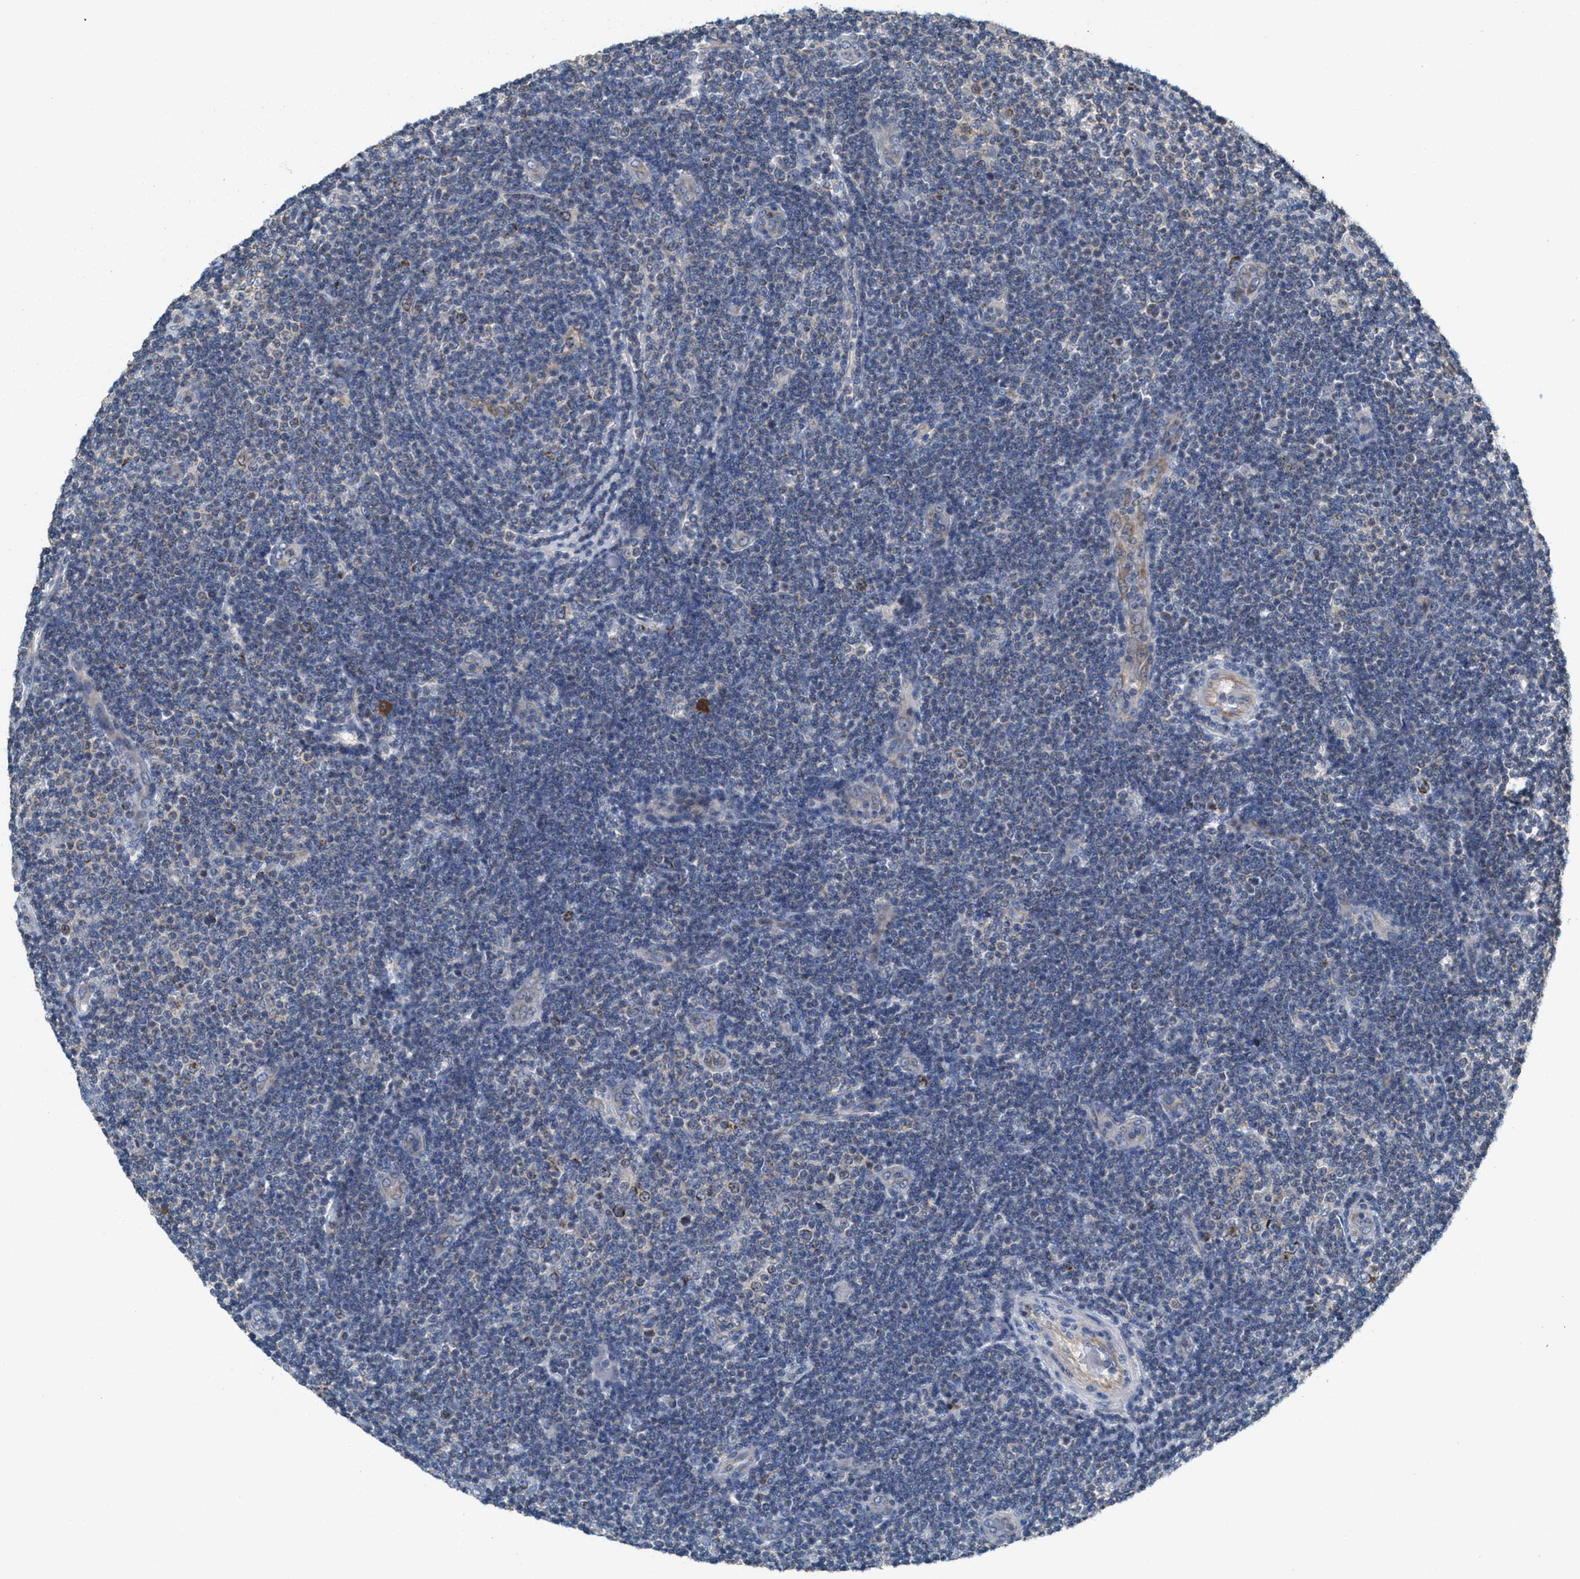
{"staining": {"intensity": "negative", "quantity": "none", "location": "none"}, "tissue": "lymphoma", "cell_type": "Tumor cells", "image_type": "cancer", "snomed": [{"axis": "morphology", "description": "Malignant lymphoma, non-Hodgkin's type, Low grade"}, {"axis": "topography", "description": "Lymph node"}], "caption": "Lymphoma stained for a protein using immunohistochemistry exhibits no positivity tumor cells.", "gene": "MRM1", "patient": {"sex": "male", "age": 83}}